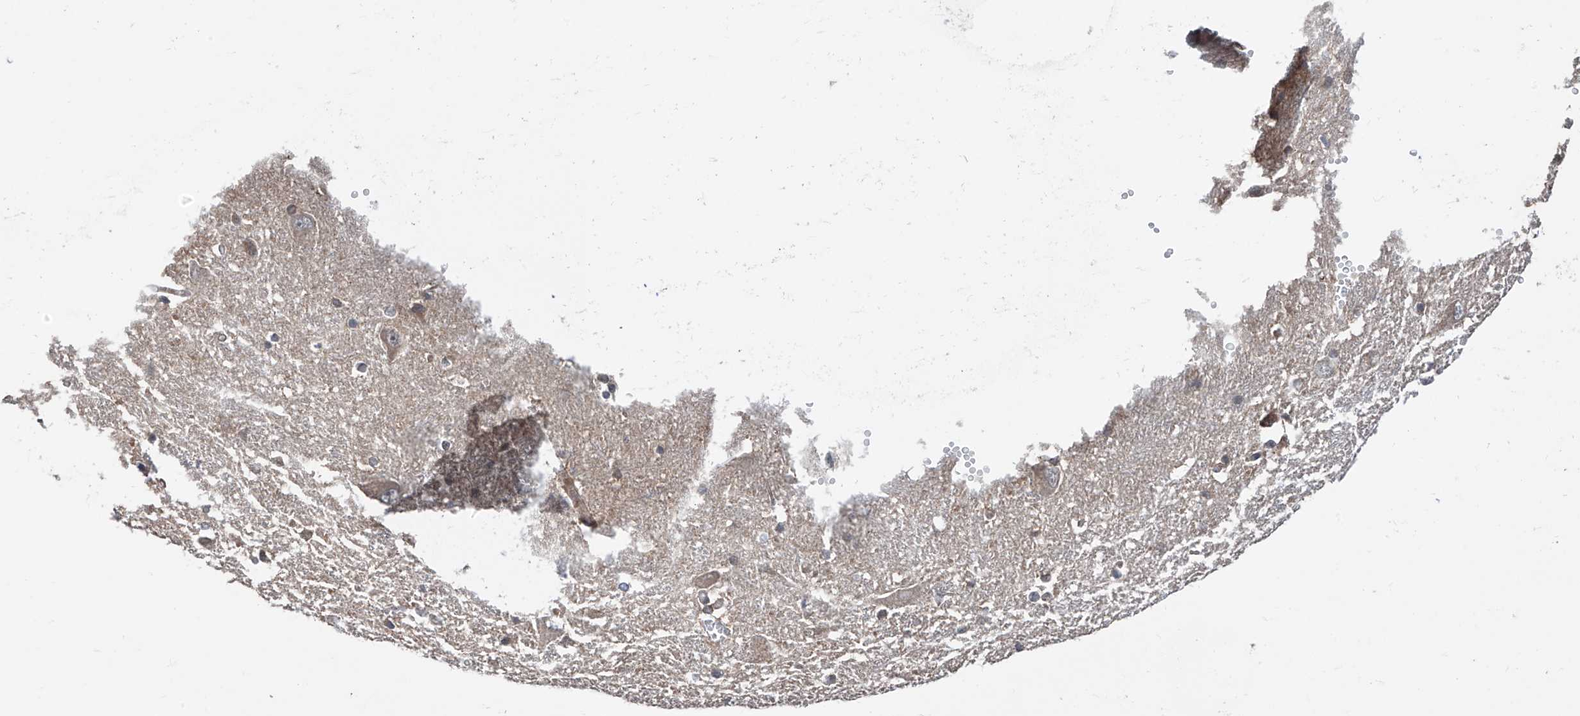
{"staining": {"intensity": "weak", "quantity": "<25%", "location": "cytoplasmic/membranous"}, "tissue": "caudate", "cell_type": "Glial cells", "image_type": "normal", "snomed": [{"axis": "morphology", "description": "Normal tissue, NOS"}, {"axis": "topography", "description": "Lateral ventricle wall"}], "caption": "DAB immunohistochemical staining of benign human caudate demonstrates no significant positivity in glial cells.", "gene": "TTC38", "patient": {"sex": "male", "age": 37}}